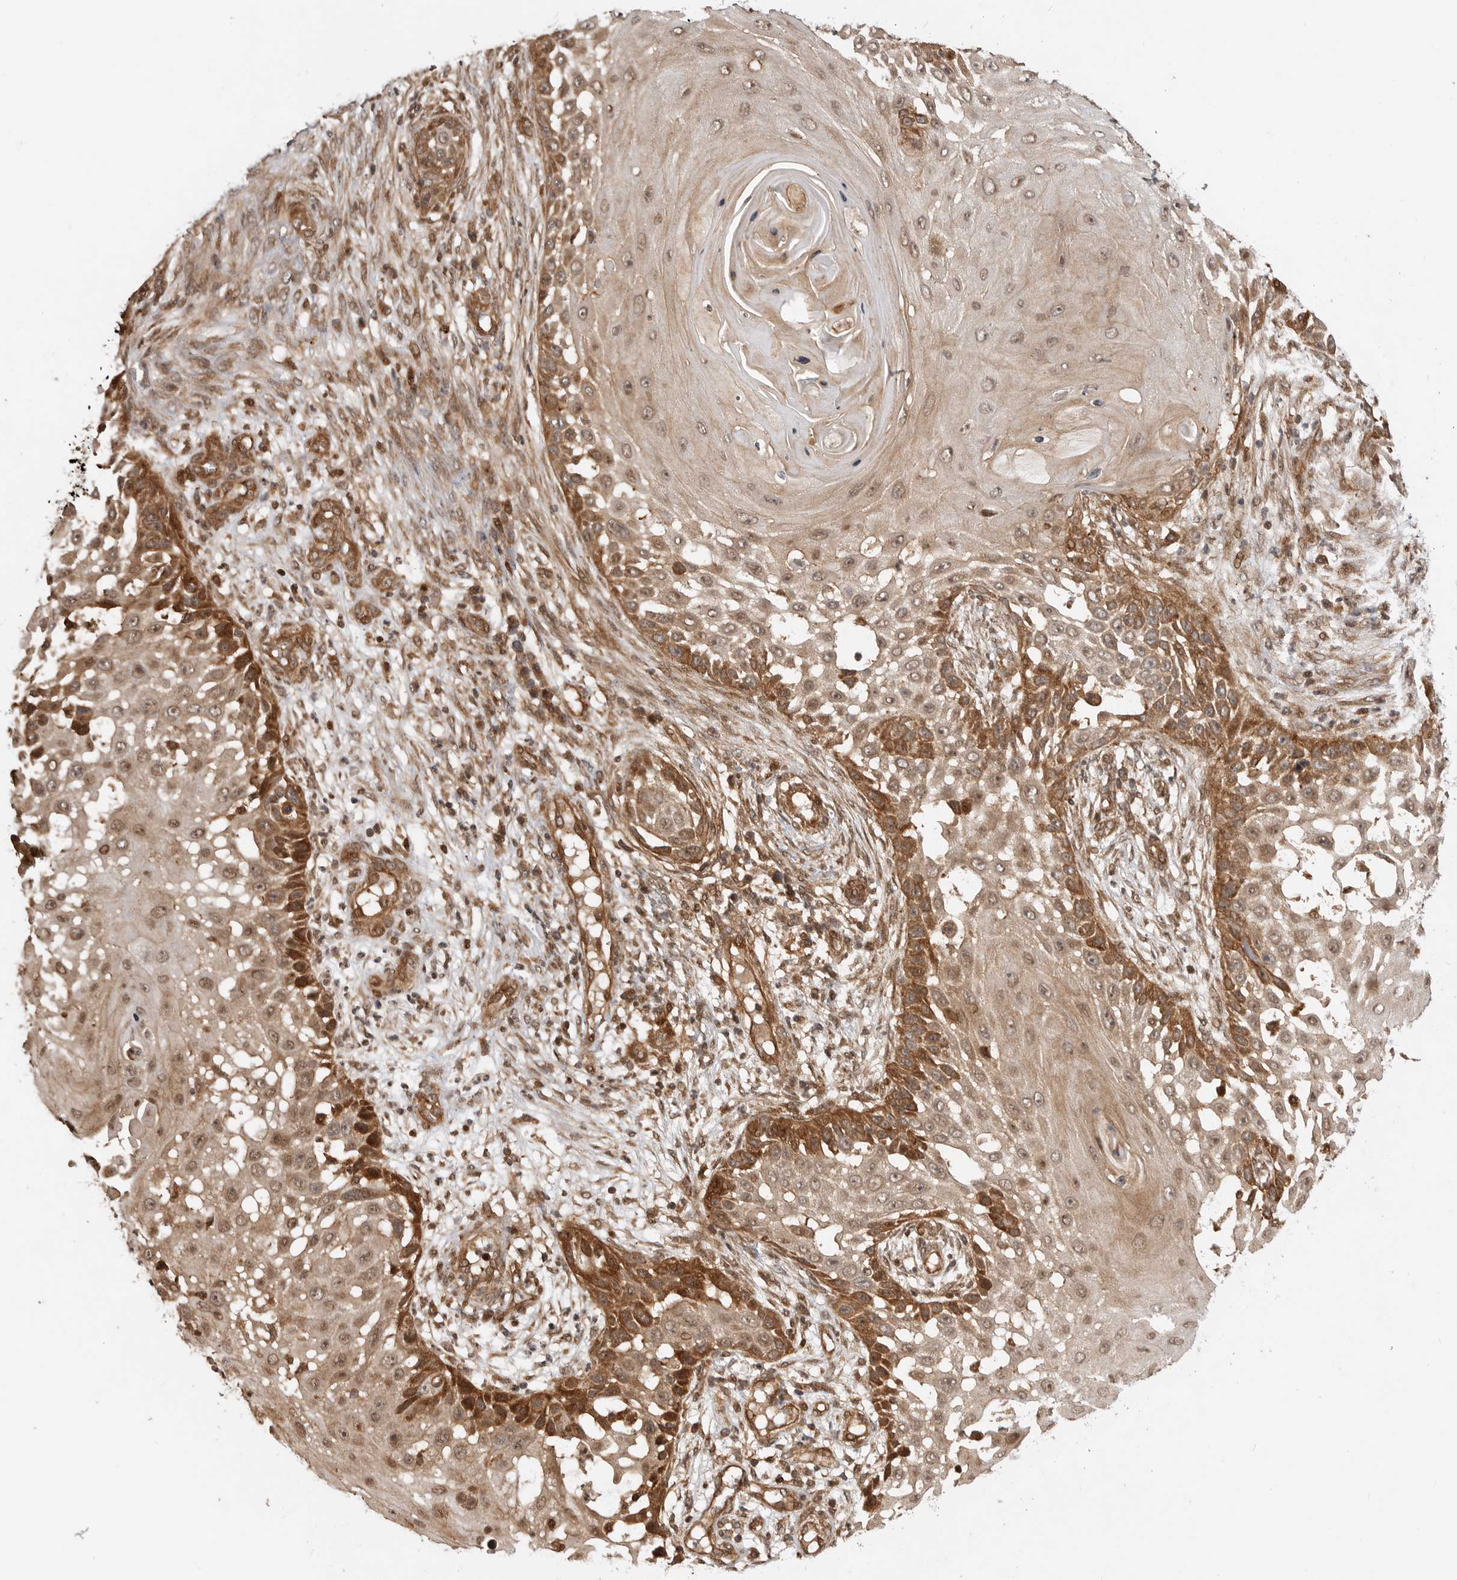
{"staining": {"intensity": "moderate", "quantity": ">75%", "location": "cytoplasmic/membranous,nuclear"}, "tissue": "skin cancer", "cell_type": "Tumor cells", "image_type": "cancer", "snomed": [{"axis": "morphology", "description": "Squamous cell carcinoma, NOS"}, {"axis": "topography", "description": "Skin"}], "caption": "Human skin cancer stained with a protein marker reveals moderate staining in tumor cells.", "gene": "ADPRS", "patient": {"sex": "female", "age": 44}}